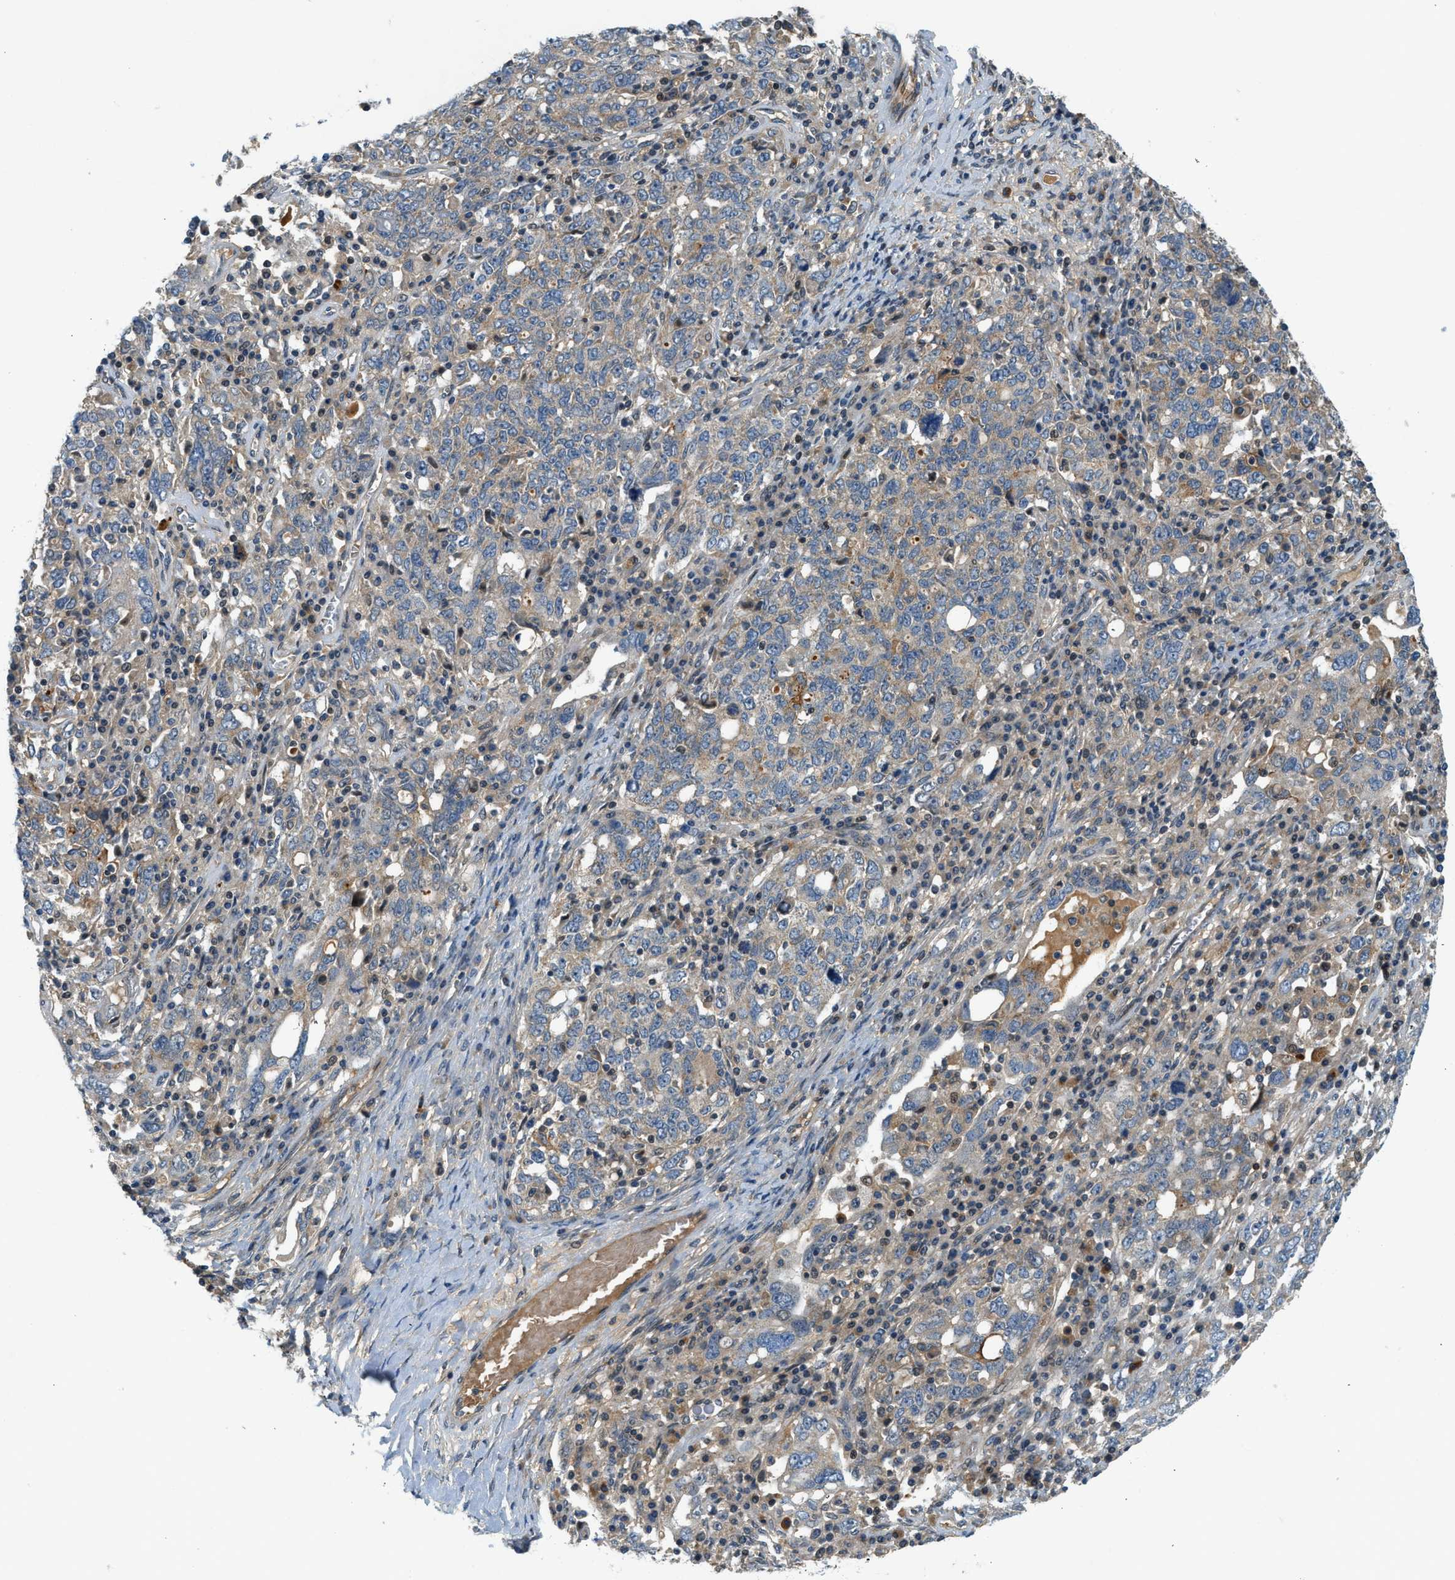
{"staining": {"intensity": "weak", "quantity": "<25%", "location": "cytoplasmic/membranous"}, "tissue": "ovarian cancer", "cell_type": "Tumor cells", "image_type": "cancer", "snomed": [{"axis": "morphology", "description": "Carcinoma, endometroid"}, {"axis": "topography", "description": "Ovary"}], "caption": "Micrograph shows no significant protein expression in tumor cells of ovarian cancer (endometroid carcinoma).", "gene": "KCNK1", "patient": {"sex": "female", "age": 62}}